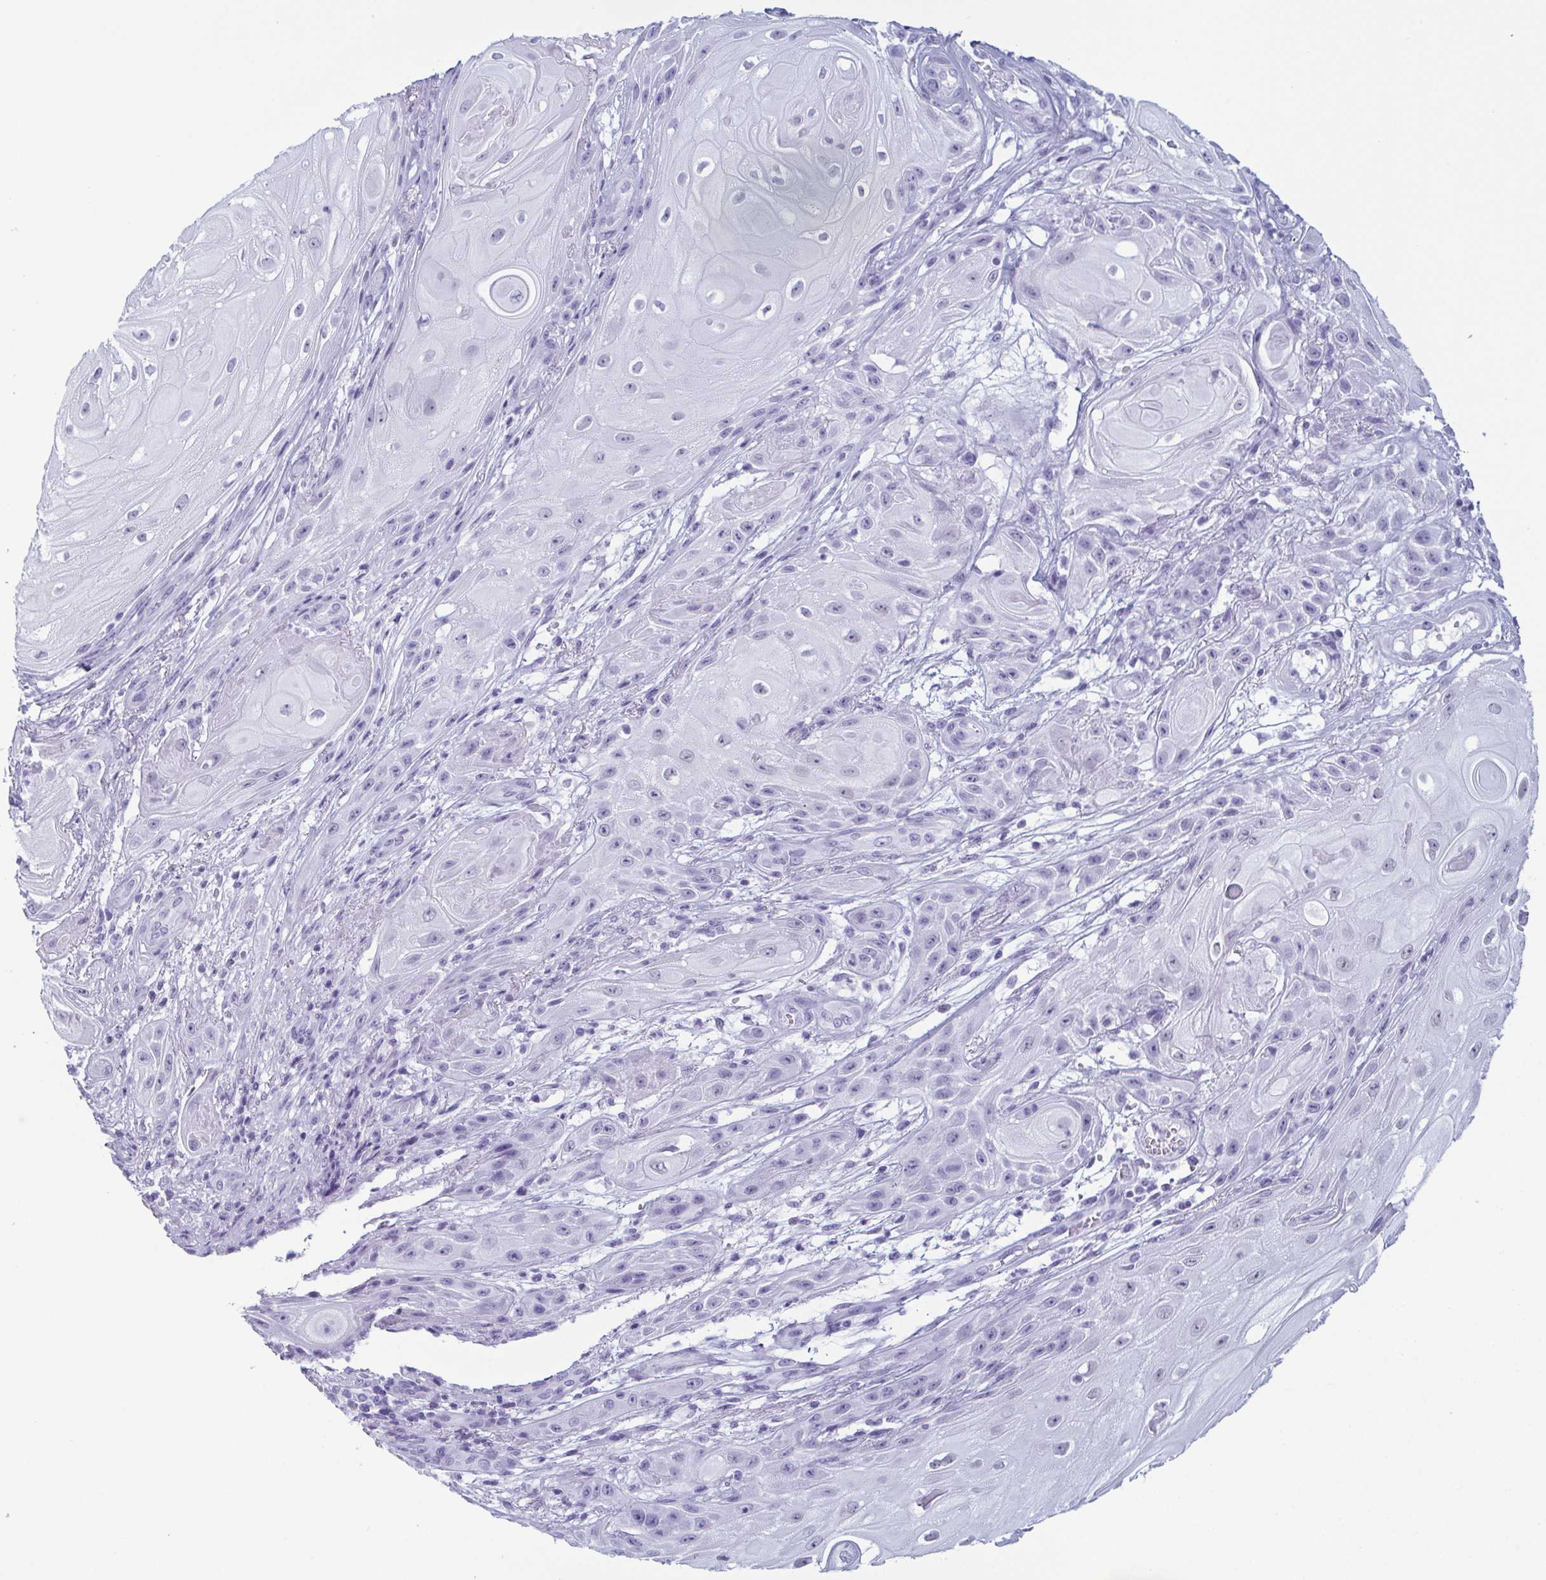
{"staining": {"intensity": "negative", "quantity": "none", "location": "none"}, "tissue": "skin cancer", "cell_type": "Tumor cells", "image_type": "cancer", "snomed": [{"axis": "morphology", "description": "Squamous cell carcinoma, NOS"}, {"axis": "topography", "description": "Skin"}], "caption": "The immunohistochemistry micrograph has no significant expression in tumor cells of skin squamous cell carcinoma tissue.", "gene": "RBM7", "patient": {"sex": "male", "age": 62}}